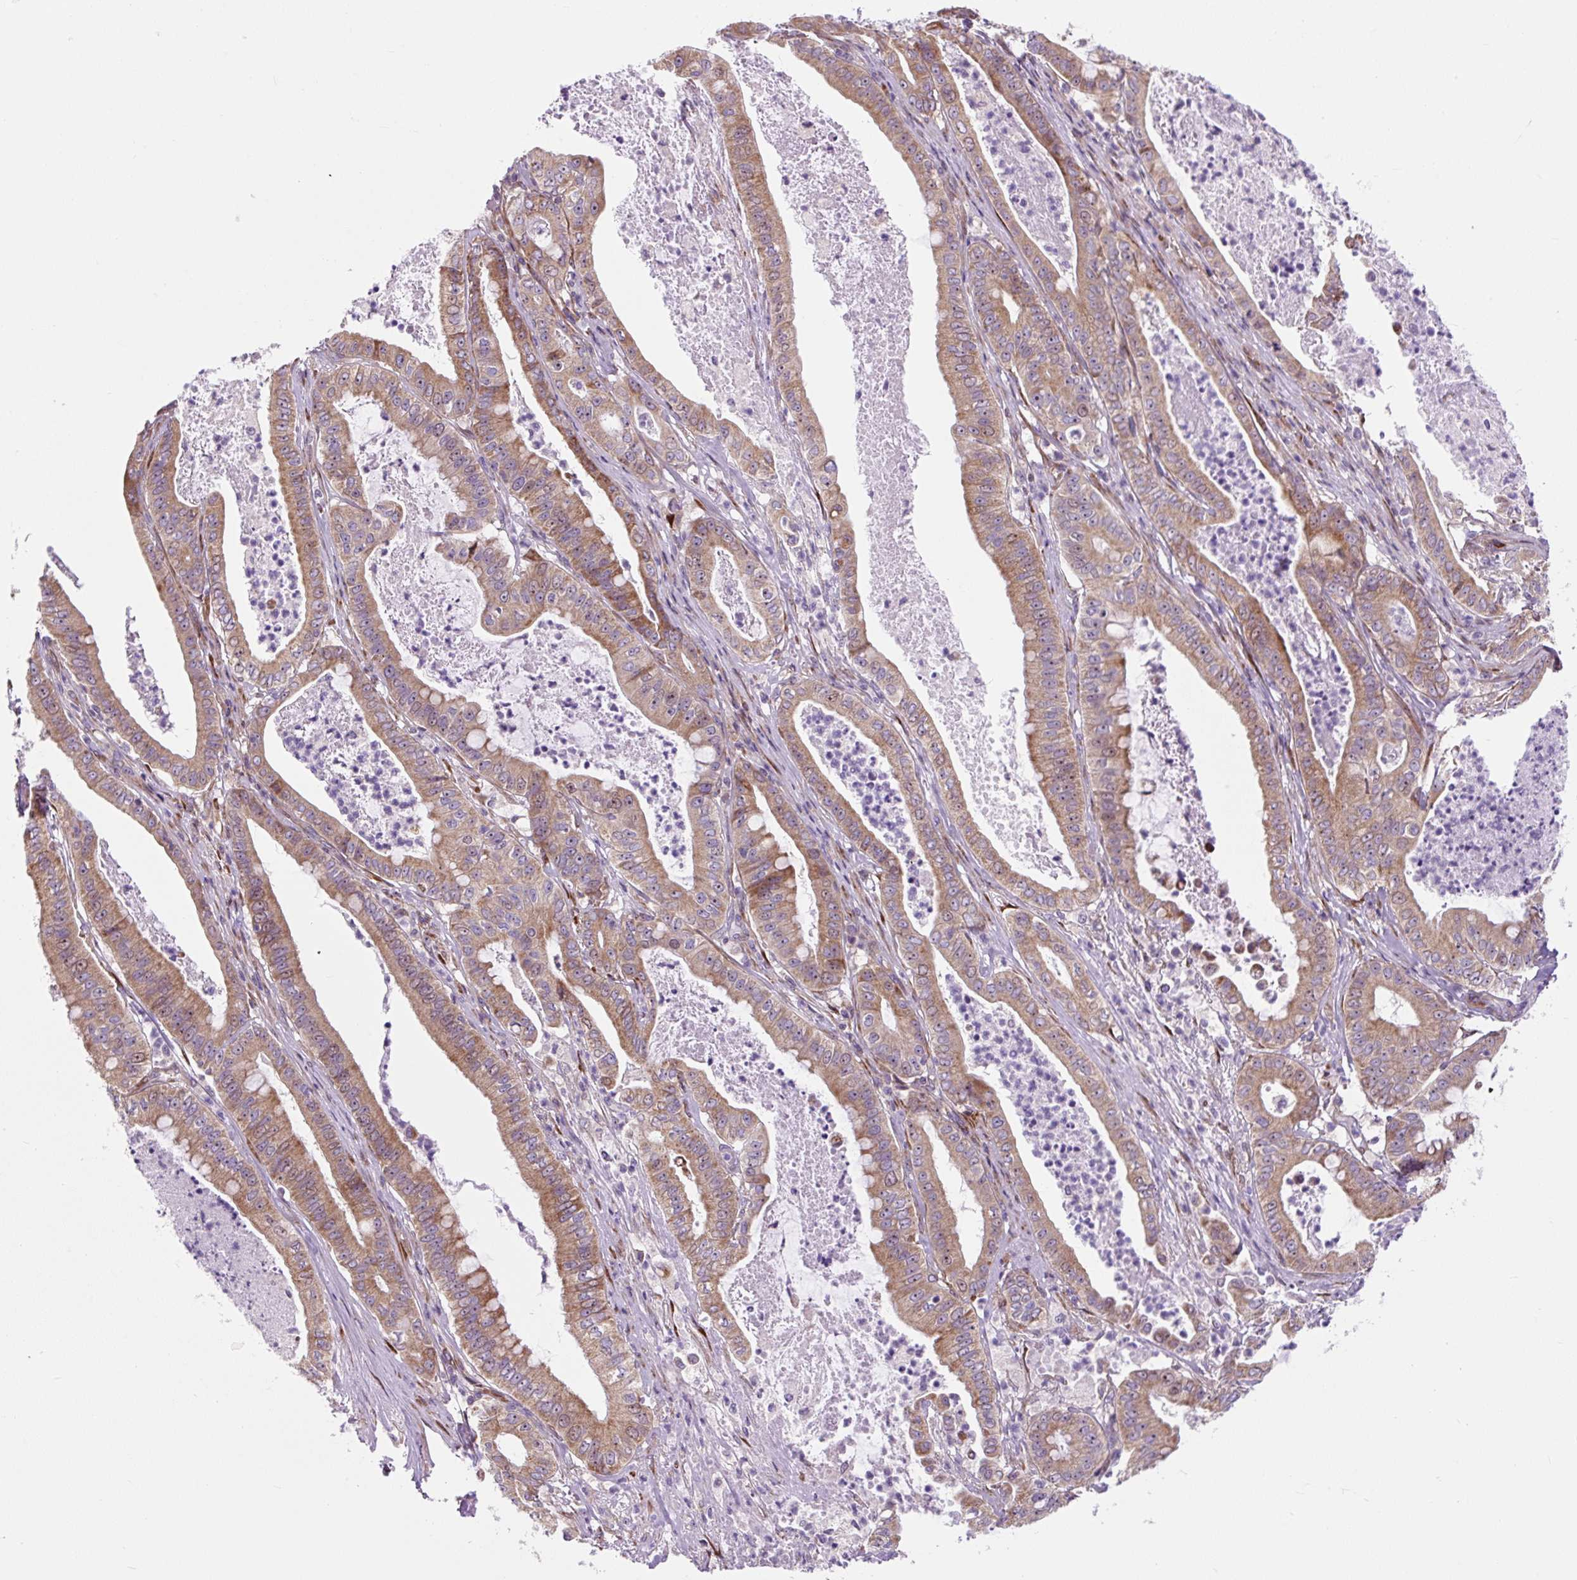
{"staining": {"intensity": "moderate", "quantity": ">75%", "location": "cytoplasmic/membranous"}, "tissue": "pancreatic cancer", "cell_type": "Tumor cells", "image_type": "cancer", "snomed": [{"axis": "morphology", "description": "Adenocarcinoma, NOS"}, {"axis": "topography", "description": "Pancreas"}], "caption": "DAB (3,3'-diaminobenzidine) immunohistochemical staining of human pancreatic adenocarcinoma exhibits moderate cytoplasmic/membranous protein expression in about >75% of tumor cells.", "gene": "CISD3", "patient": {"sex": "male", "age": 71}}